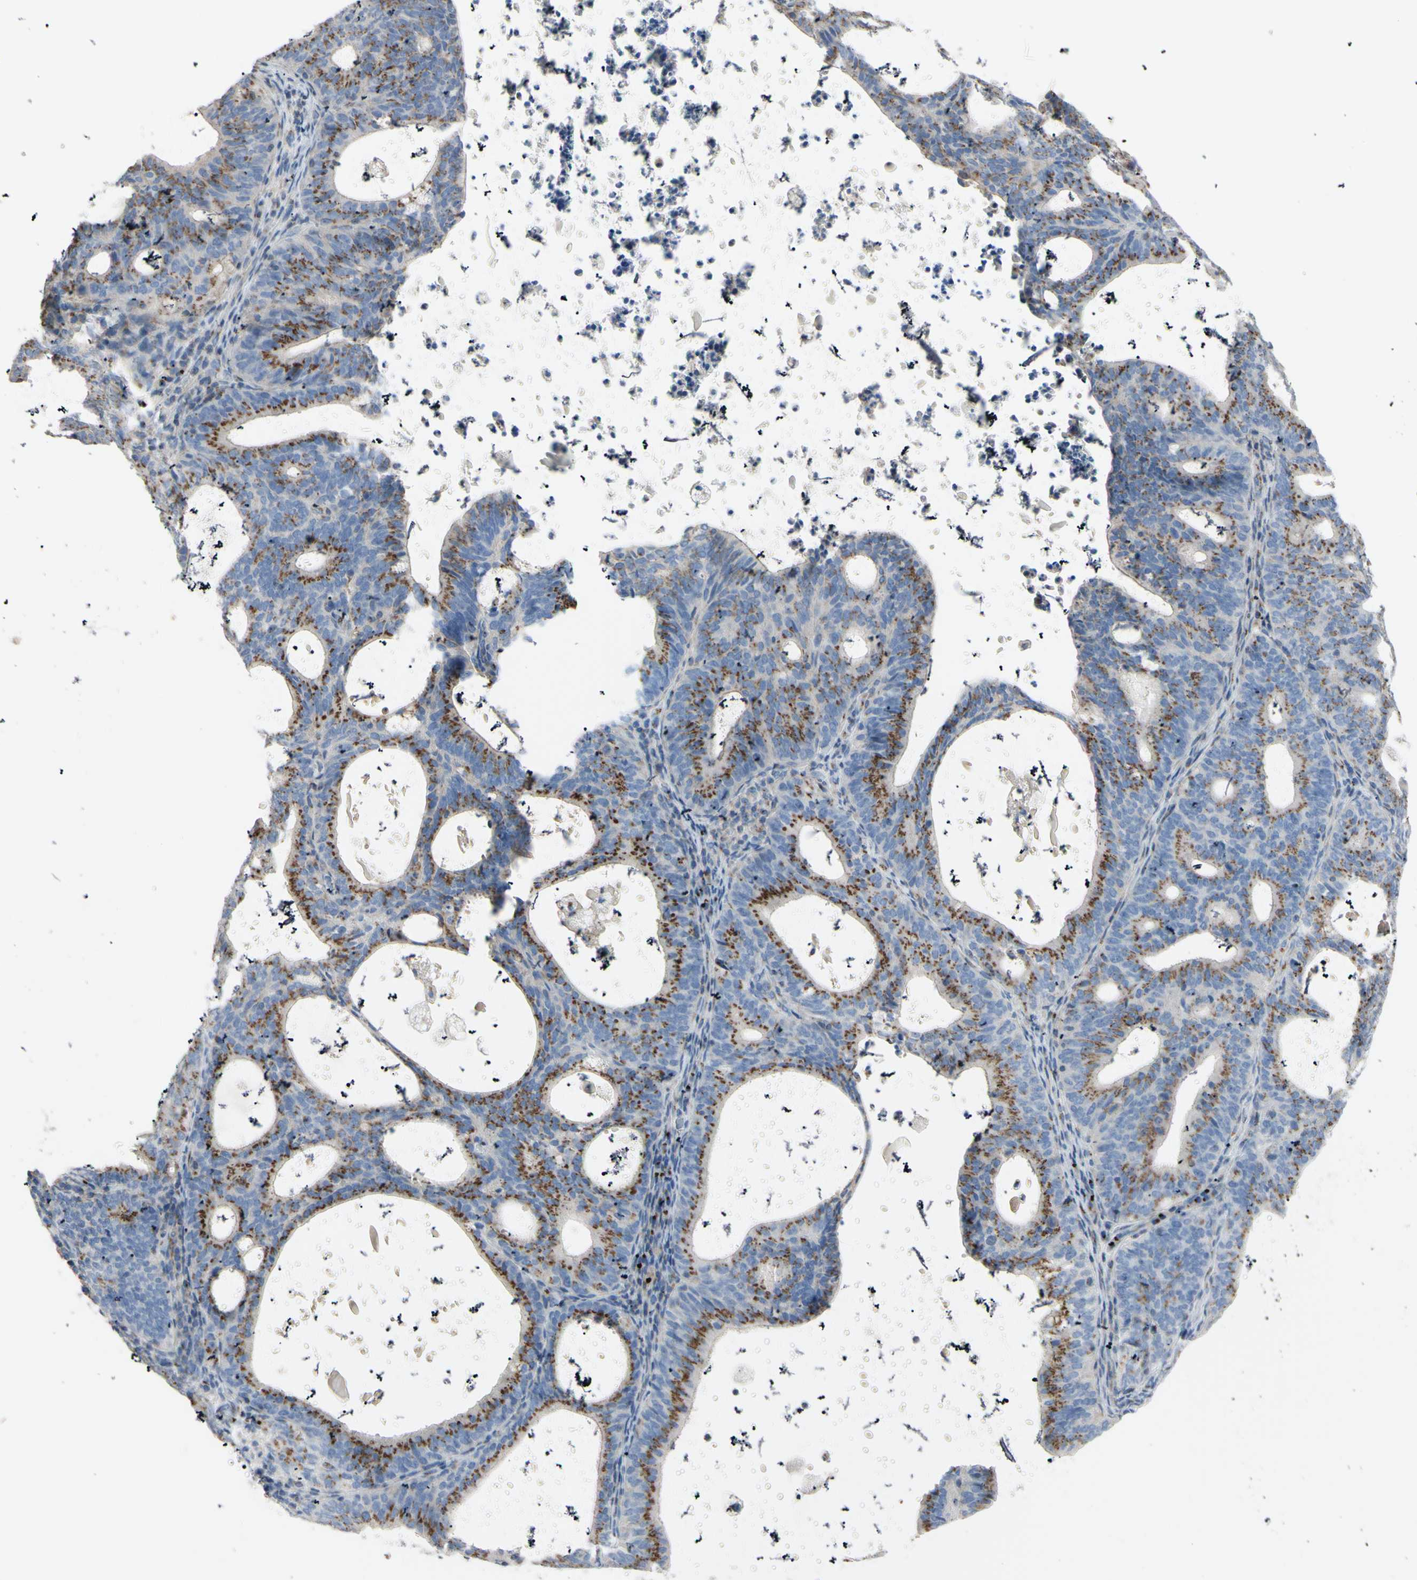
{"staining": {"intensity": "moderate", "quantity": "25%-75%", "location": "cytoplasmic/membranous"}, "tissue": "endometrial cancer", "cell_type": "Tumor cells", "image_type": "cancer", "snomed": [{"axis": "morphology", "description": "Adenocarcinoma, NOS"}, {"axis": "topography", "description": "Uterus"}], "caption": "Immunohistochemistry staining of endometrial adenocarcinoma, which exhibits medium levels of moderate cytoplasmic/membranous expression in about 25%-75% of tumor cells indicating moderate cytoplasmic/membranous protein staining. The staining was performed using DAB (3,3'-diaminobenzidine) (brown) for protein detection and nuclei were counterstained in hematoxylin (blue).", "gene": "B4GALT3", "patient": {"sex": "female", "age": 83}}